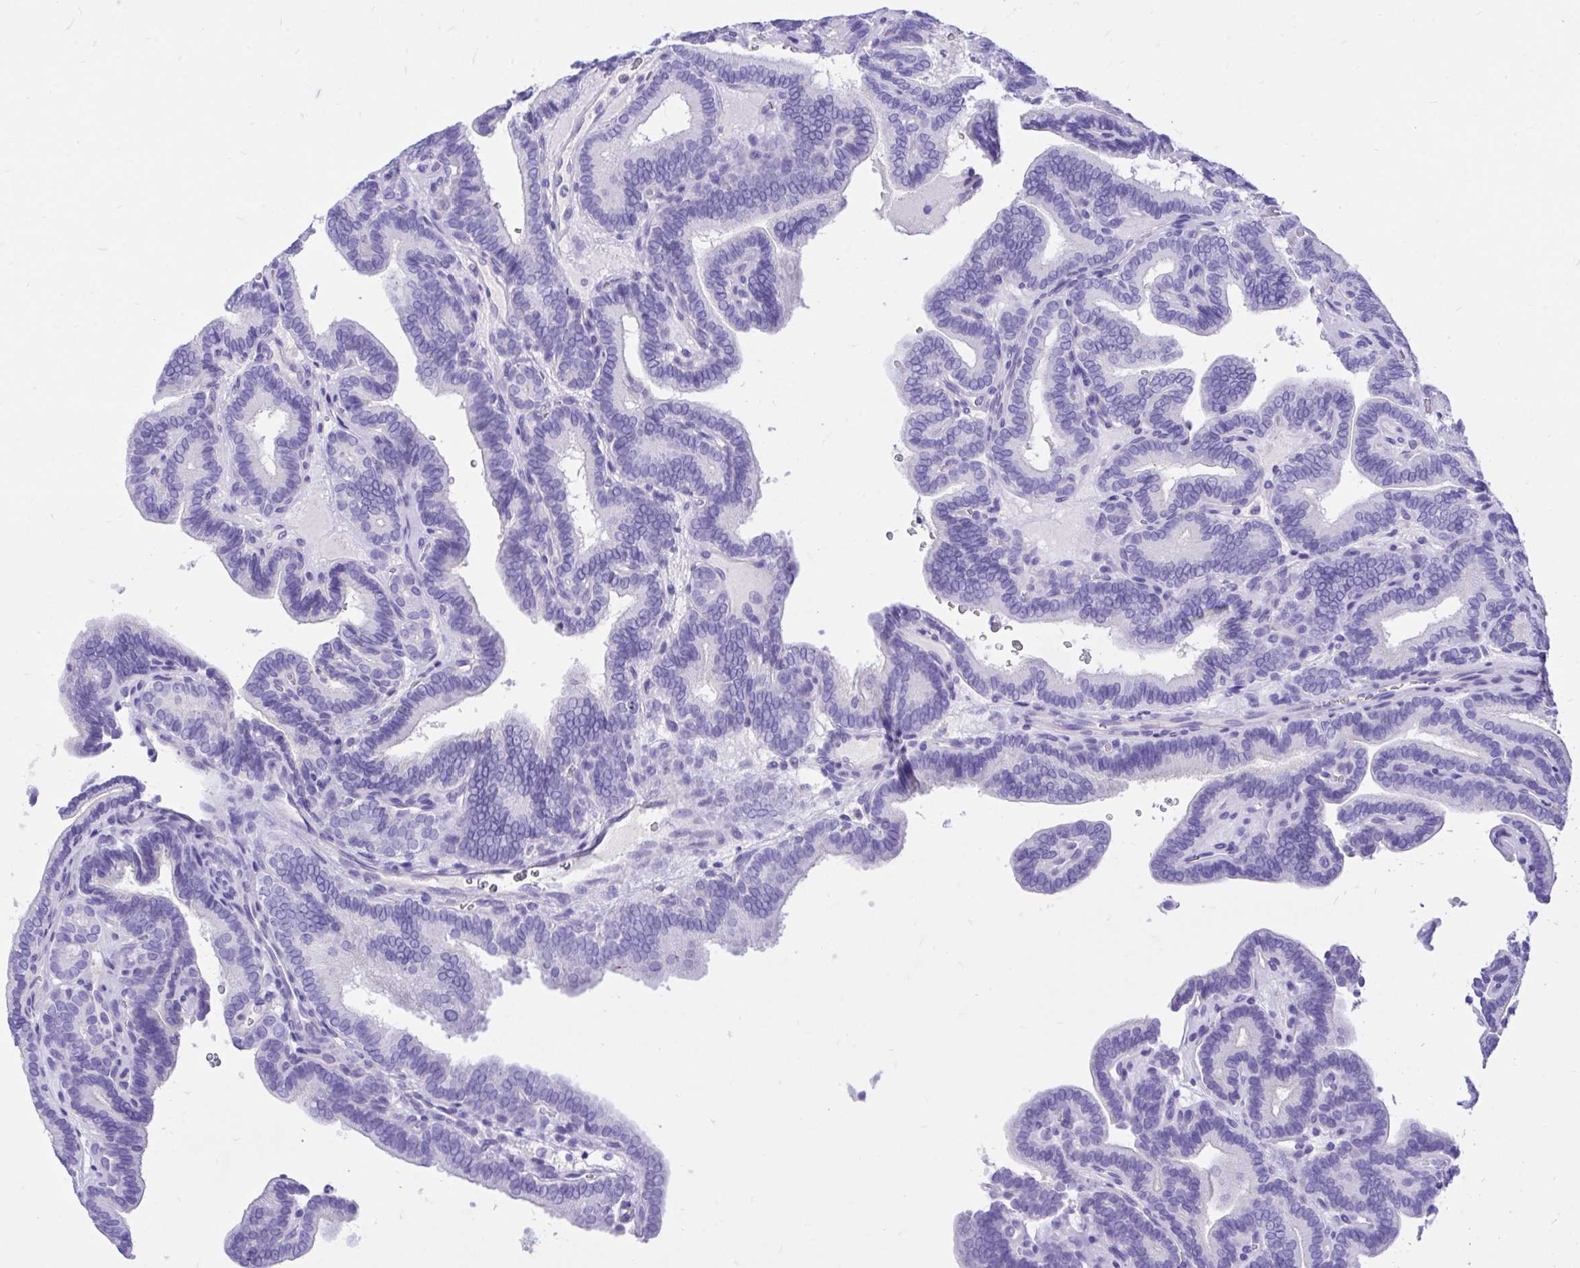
{"staining": {"intensity": "negative", "quantity": "none", "location": "none"}, "tissue": "thyroid cancer", "cell_type": "Tumor cells", "image_type": "cancer", "snomed": [{"axis": "morphology", "description": "Papillary adenocarcinoma, NOS"}, {"axis": "topography", "description": "Thyroid gland"}], "caption": "High power microscopy image of an immunohistochemistry (IHC) image of papillary adenocarcinoma (thyroid), revealing no significant staining in tumor cells.", "gene": "MON1A", "patient": {"sex": "female", "age": 21}}